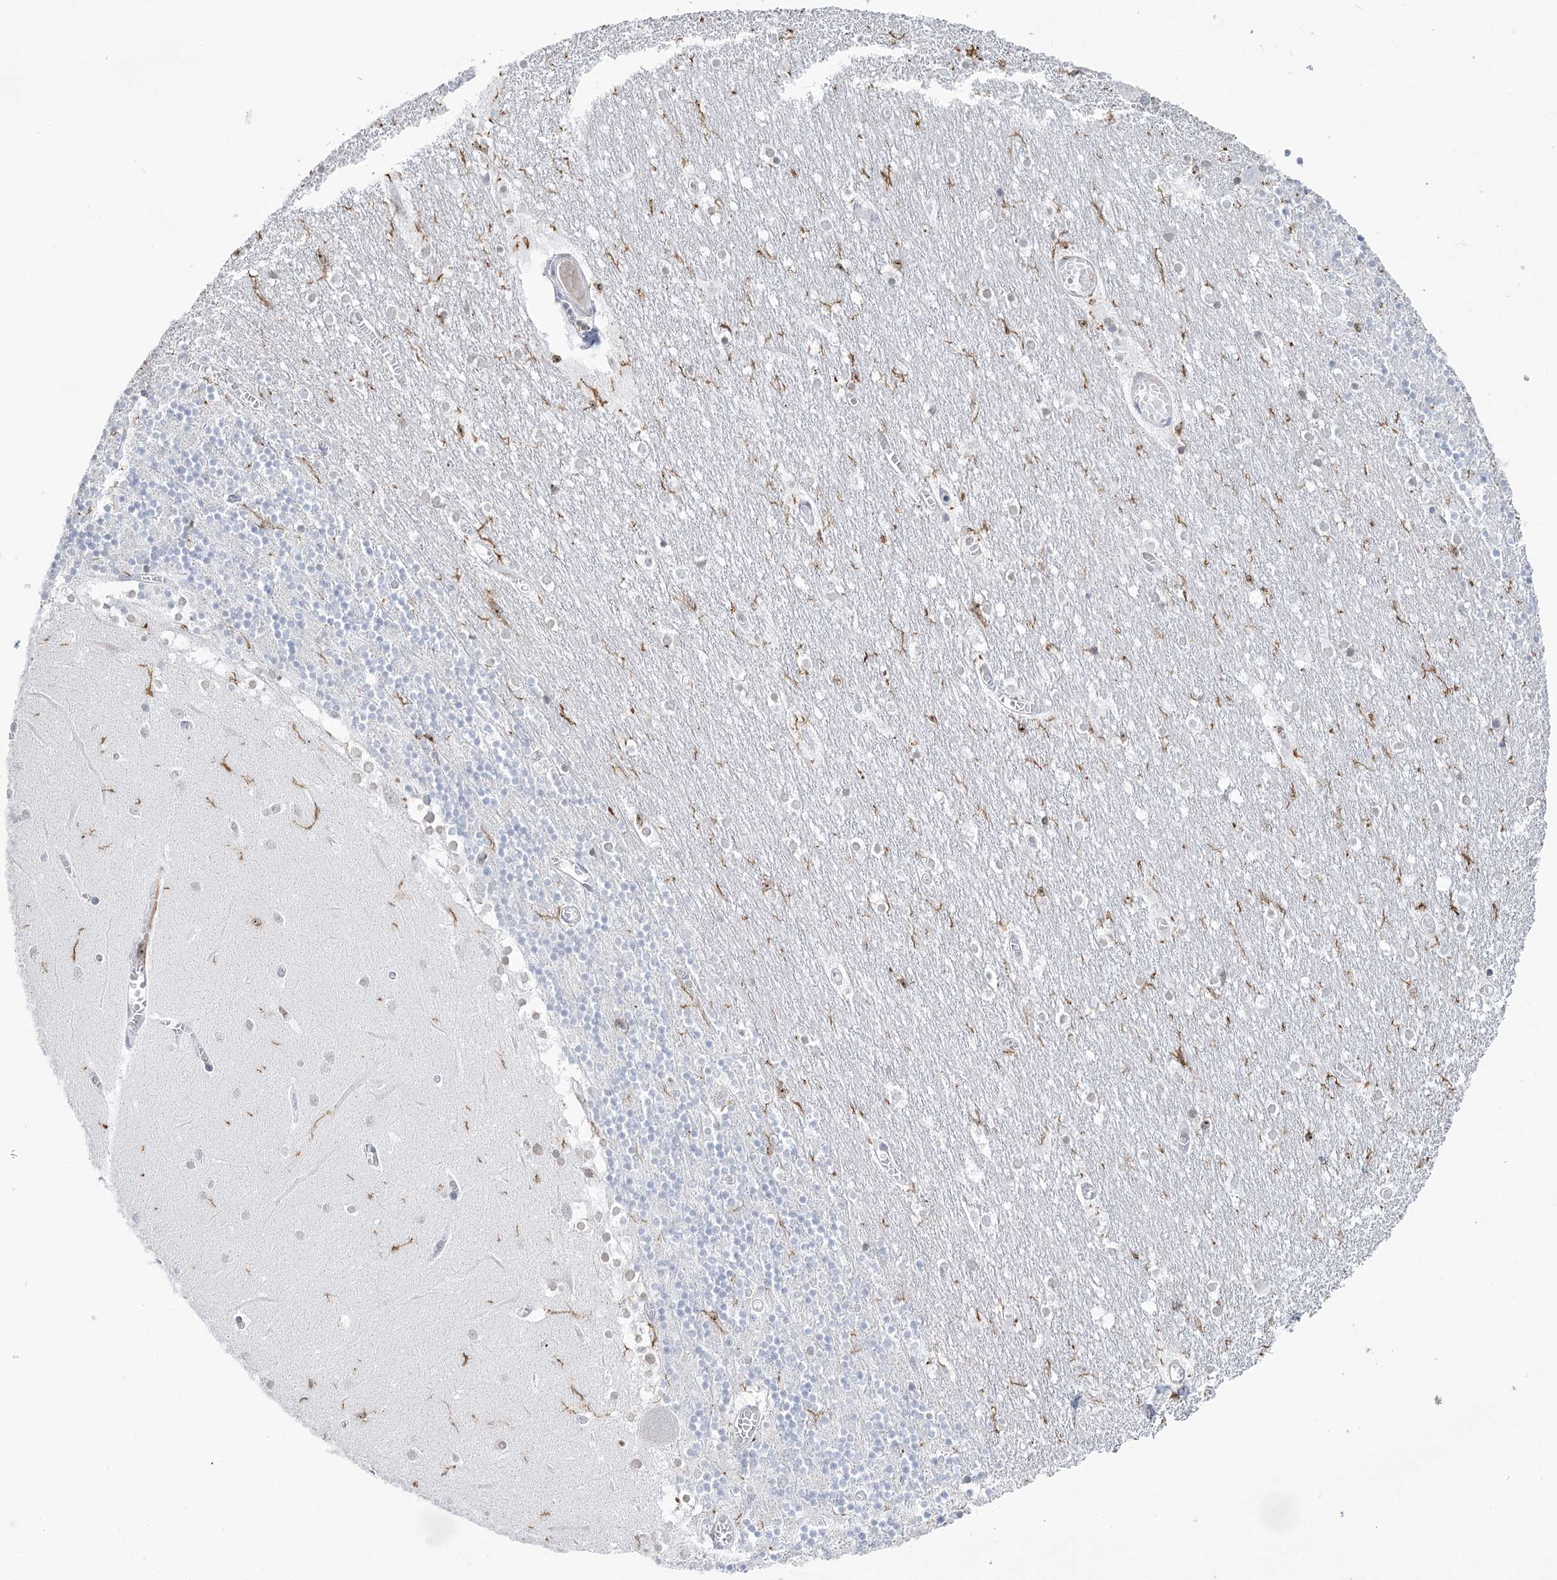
{"staining": {"intensity": "moderate", "quantity": "<25%", "location": "cytoplasmic/membranous,nuclear"}, "tissue": "cerebellum", "cell_type": "Cells in granular layer", "image_type": "normal", "snomed": [{"axis": "morphology", "description": "Normal tissue, NOS"}, {"axis": "topography", "description": "Cerebellum"}], "caption": "Brown immunohistochemical staining in unremarkable cerebellum shows moderate cytoplasmic/membranous,nuclear positivity in approximately <25% of cells in granular layer. The protein of interest is stained brown, and the nuclei are stained in blue (DAB (3,3'-diaminobenzidine) IHC with brightfield microscopy, high magnification).", "gene": "C11orf1", "patient": {"sex": "female", "age": 28}}